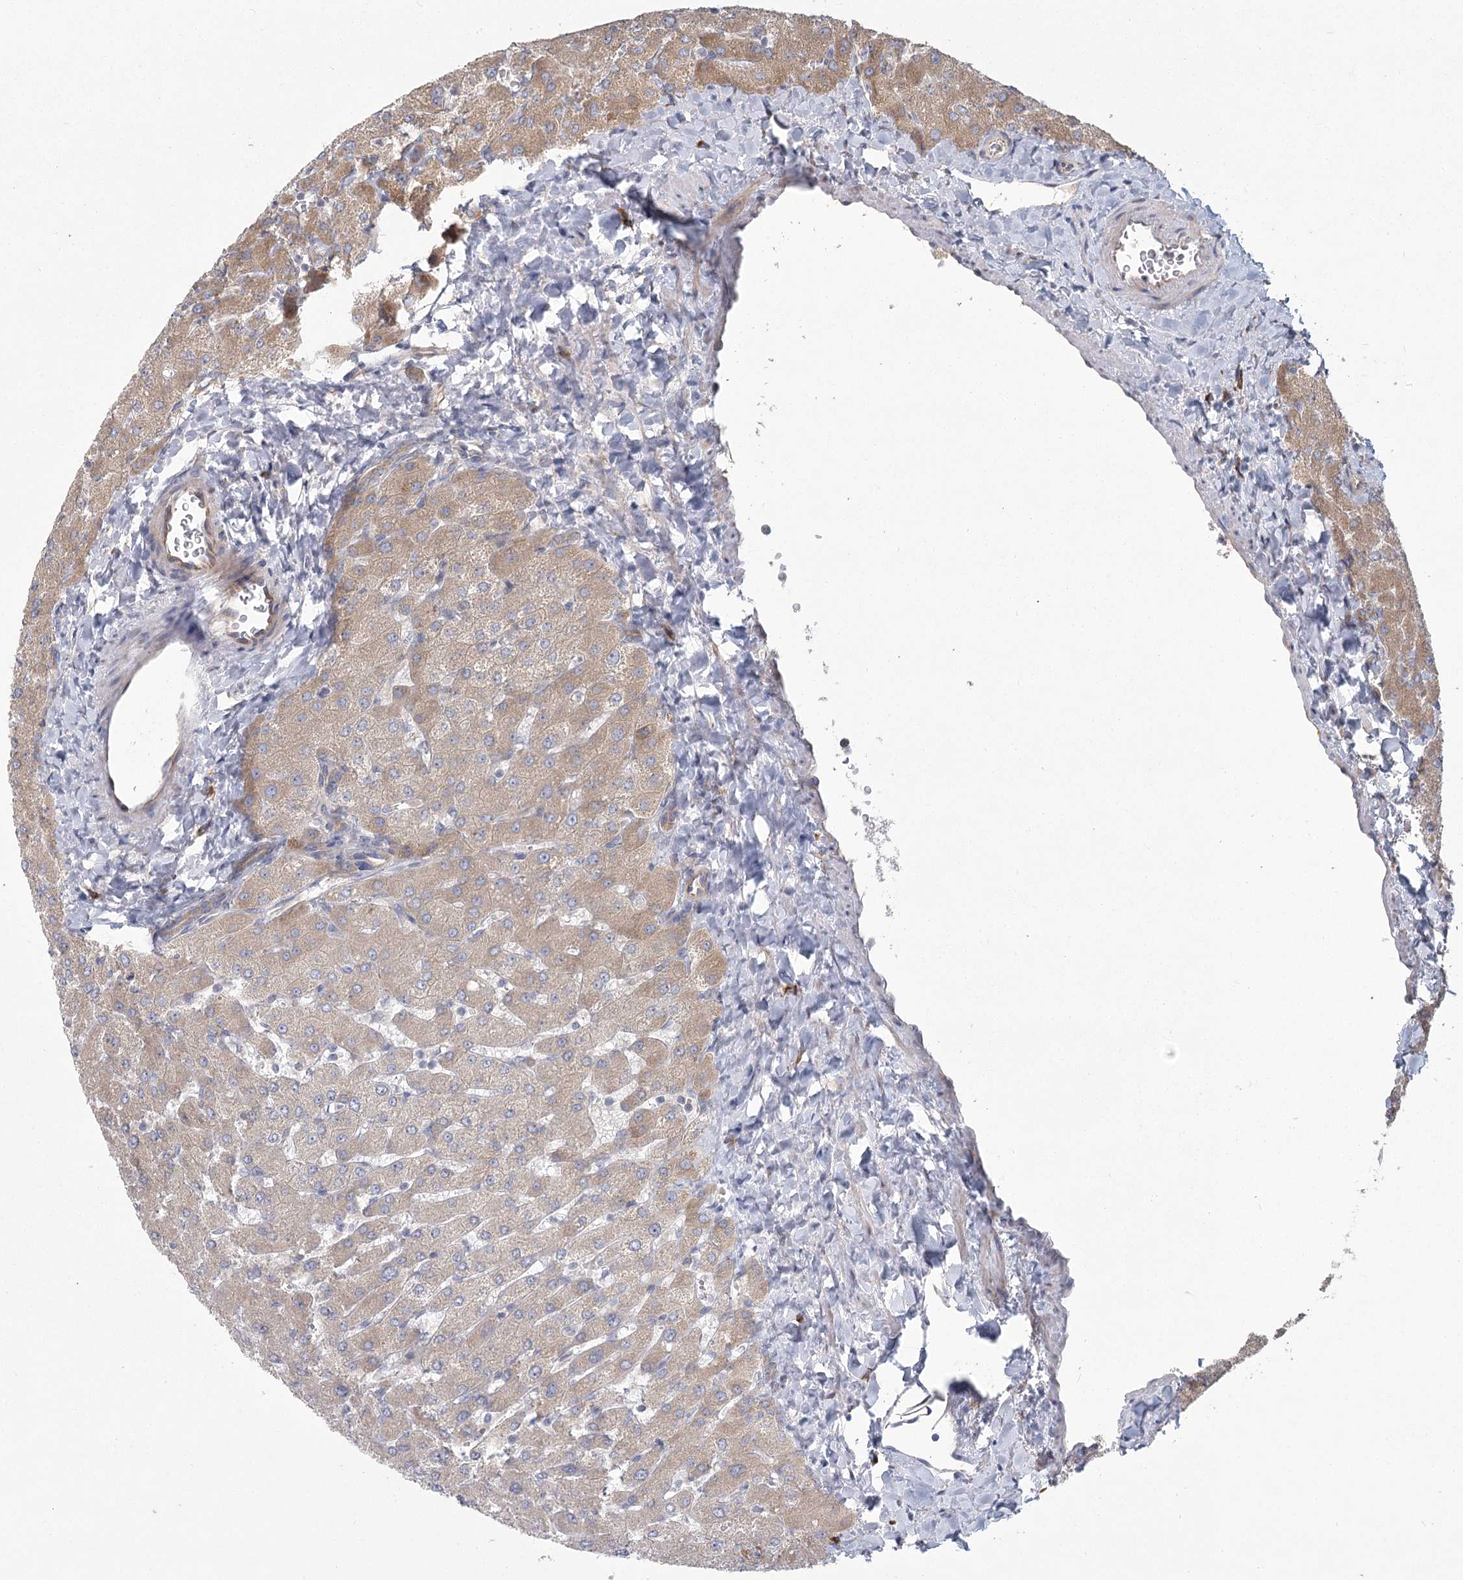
{"staining": {"intensity": "moderate", "quantity": "25%-75%", "location": "cytoplasmic/membranous"}, "tissue": "liver", "cell_type": "Cholangiocytes", "image_type": "normal", "snomed": [{"axis": "morphology", "description": "Normal tissue, NOS"}, {"axis": "topography", "description": "Liver"}], "caption": "This micrograph reveals unremarkable liver stained with IHC to label a protein in brown. The cytoplasmic/membranous of cholangiocytes show moderate positivity for the protein. Nuclei are counter-stained blue.", "gene": "CNTLN", "patient": {"sex": "male", "age": 55}}